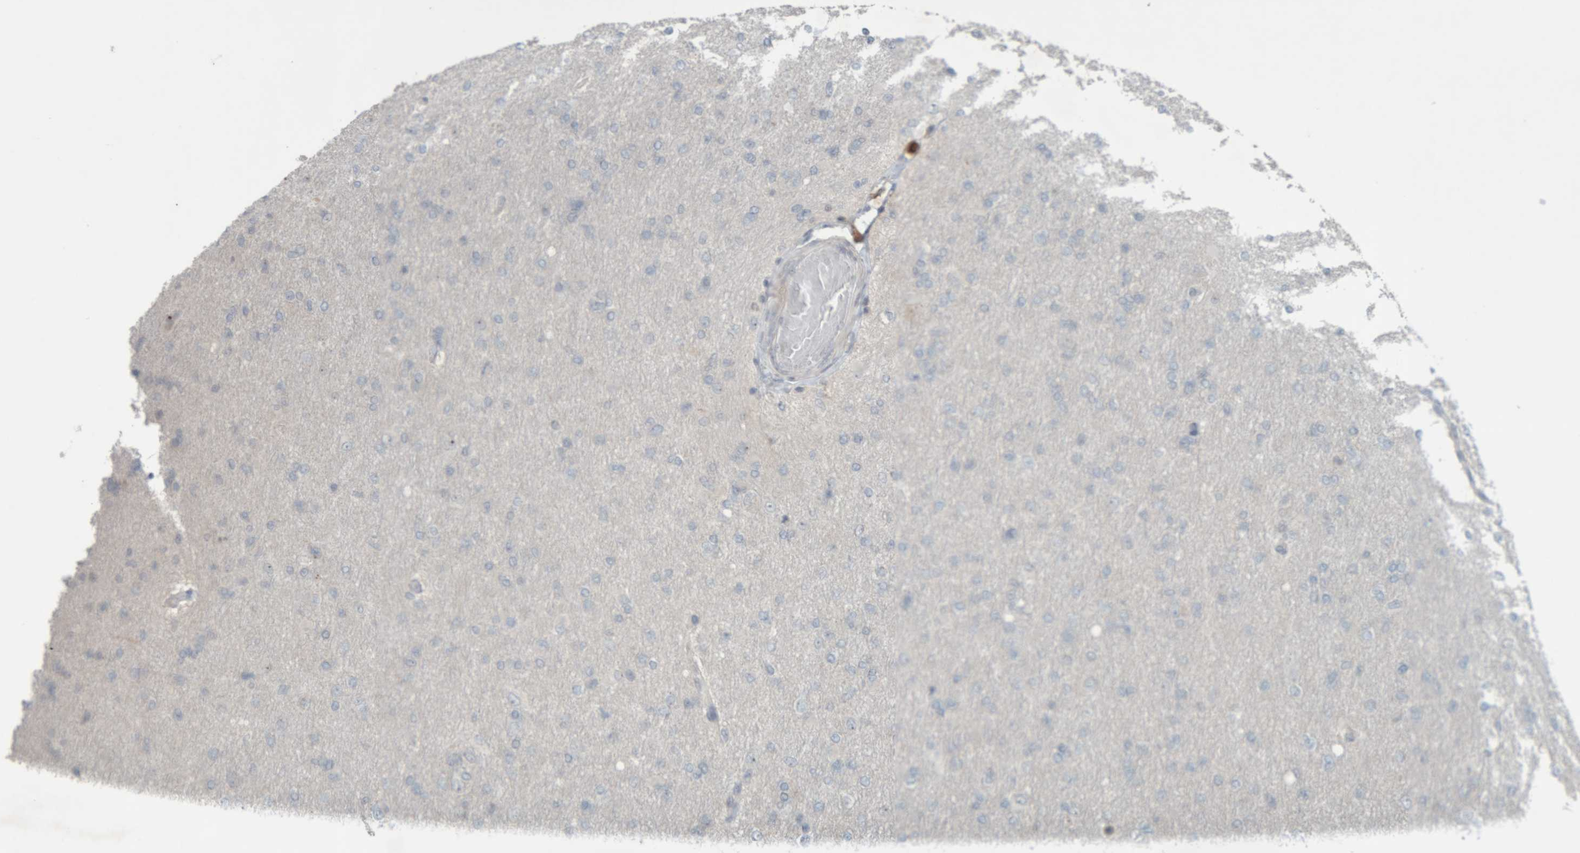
{"staining": {"intensity": "negative", "quantity": "none", "location": "none"}, "tissue": "glioma", "cell_type": "Tumor cells", "image_type": "cancer", "snomed": [{"axis": "morphology", "description": "Glioma, malignant, High grade"}, {"axis": "topography", "description": "Cerebral cortex"}], "caption": "This histopathology image is of high-grade glioma (malignant) stained with IHC to label a protein in brown with the nuclei are counter-stained blue. There is no staining in tumor cells.", "gene": "RPF1", "patient": {"sex": "female", "age": 36}}